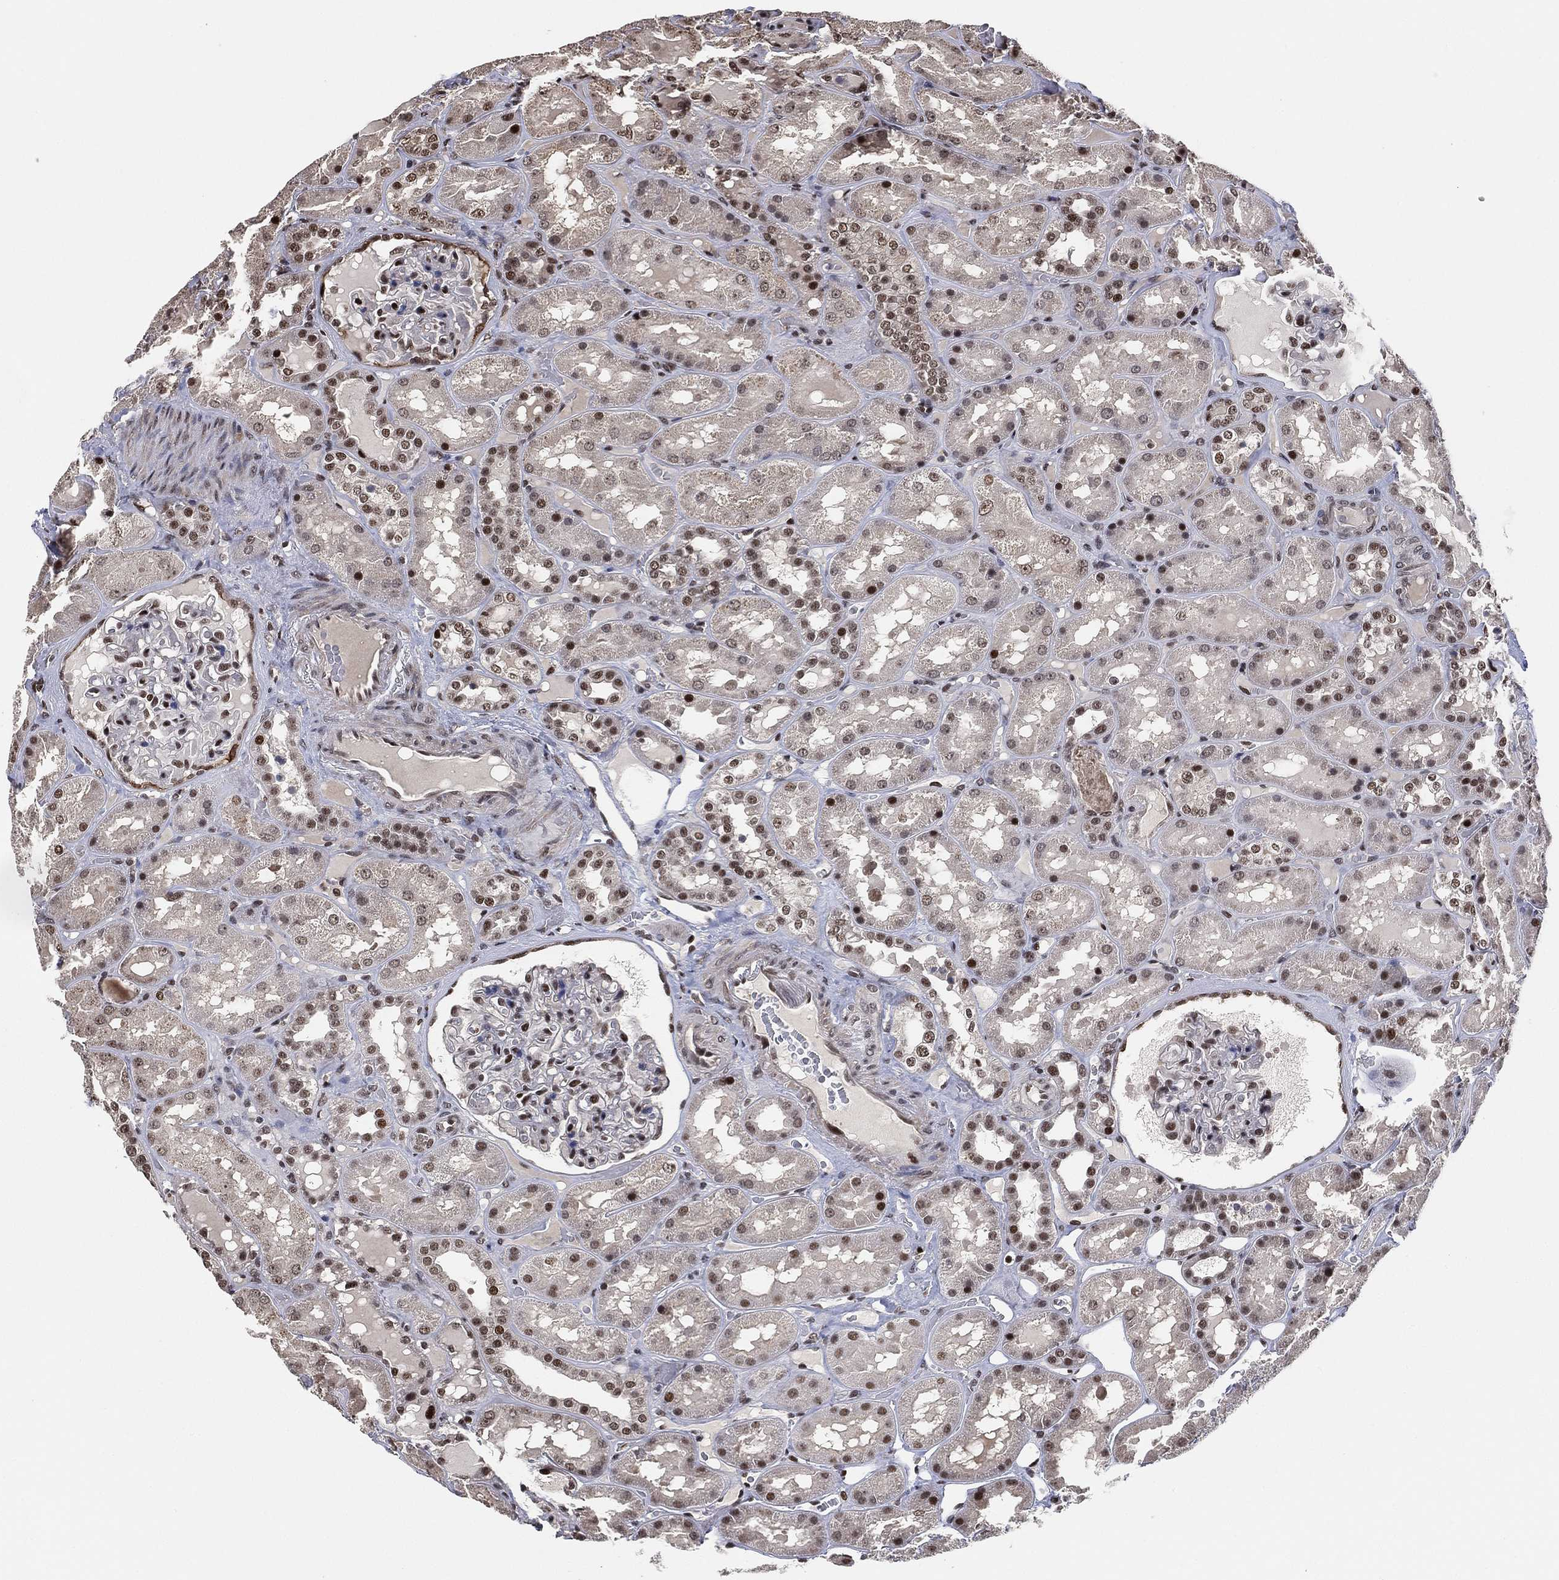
{"staining": {"intensity": "strong", "quantity": "25%-75%", "location": "nuclear"}, "tissue": "kidney", "cell_type": "Cells in glomeruli", "image_type": "normal", "snomed": [{"axis": "morphology", "description": "Normal tissue, NOS"}, {"axis": "topography", "description": "Kidney"}], "caption": "High-power microscopy captured an immunohistochemistry histopathology image of benign kidney, revealing strong nuclear staining in approximately 25%-75% of cells in glomeruli.", "gene": "ZSCAN30", "patient": {"sex": "male", "age": 73}}